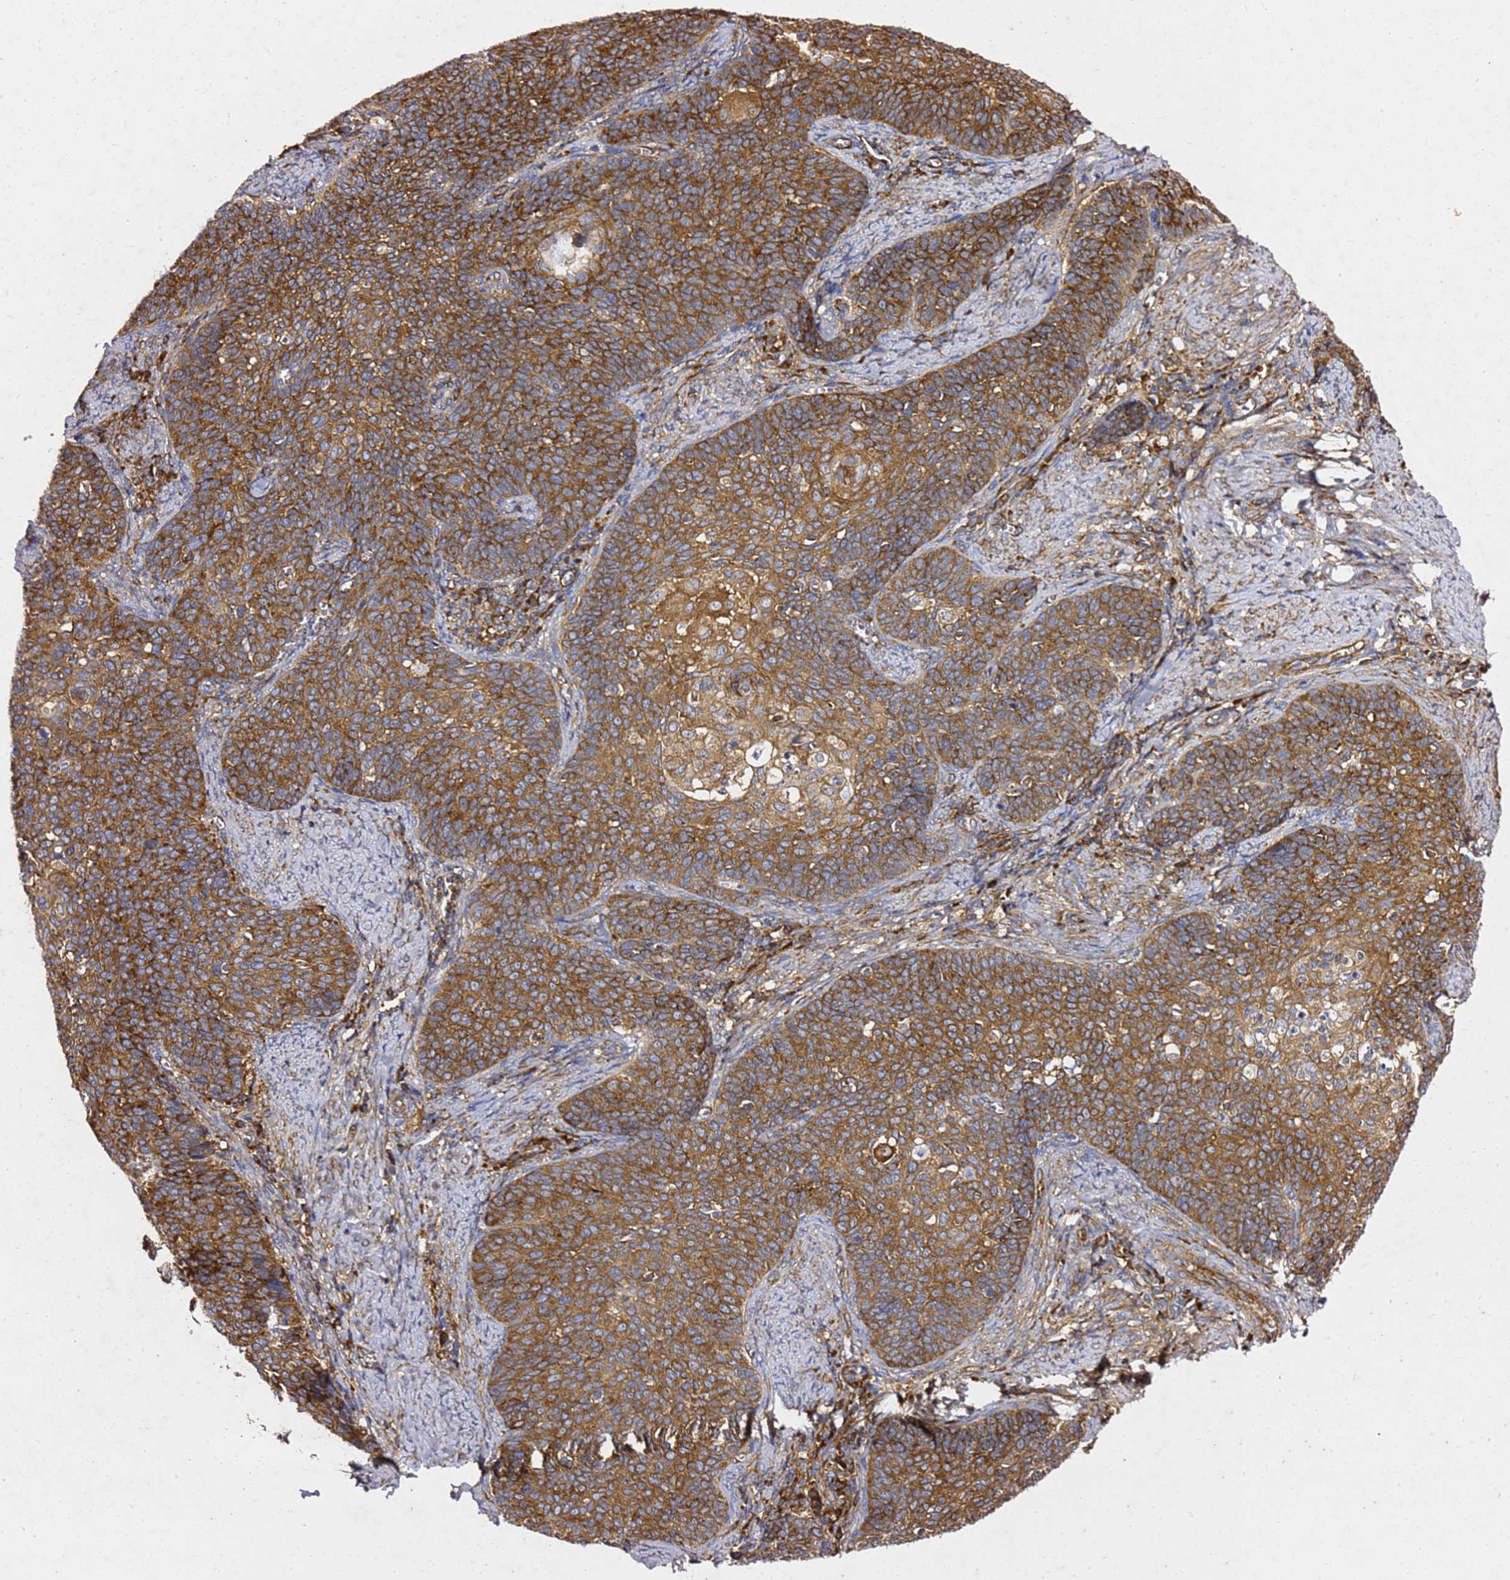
{"staining": {"intensity": "strong", "quantity": ">75%", "location": "cytoplasmic/membranous"}, "tissue": "cervical cancer", "cell_type": "Tumor cells", "image_type": "cancer", "snomed": [{"axis": "morphology", "description": "Normal tissue, NOS"}, {"axis": "morphology", "description": "Squamous cell carcinoma, NOS"}, {"axis": "topography", "description": "Cervix"}], "caption": "Strong cytoplasmic/membranous staining is identified in approximately >75% of tumor cells in cervical squamous cell carcinoma.", "gene": "TPST1", "patient": {"sex": "female", "age": 39}}